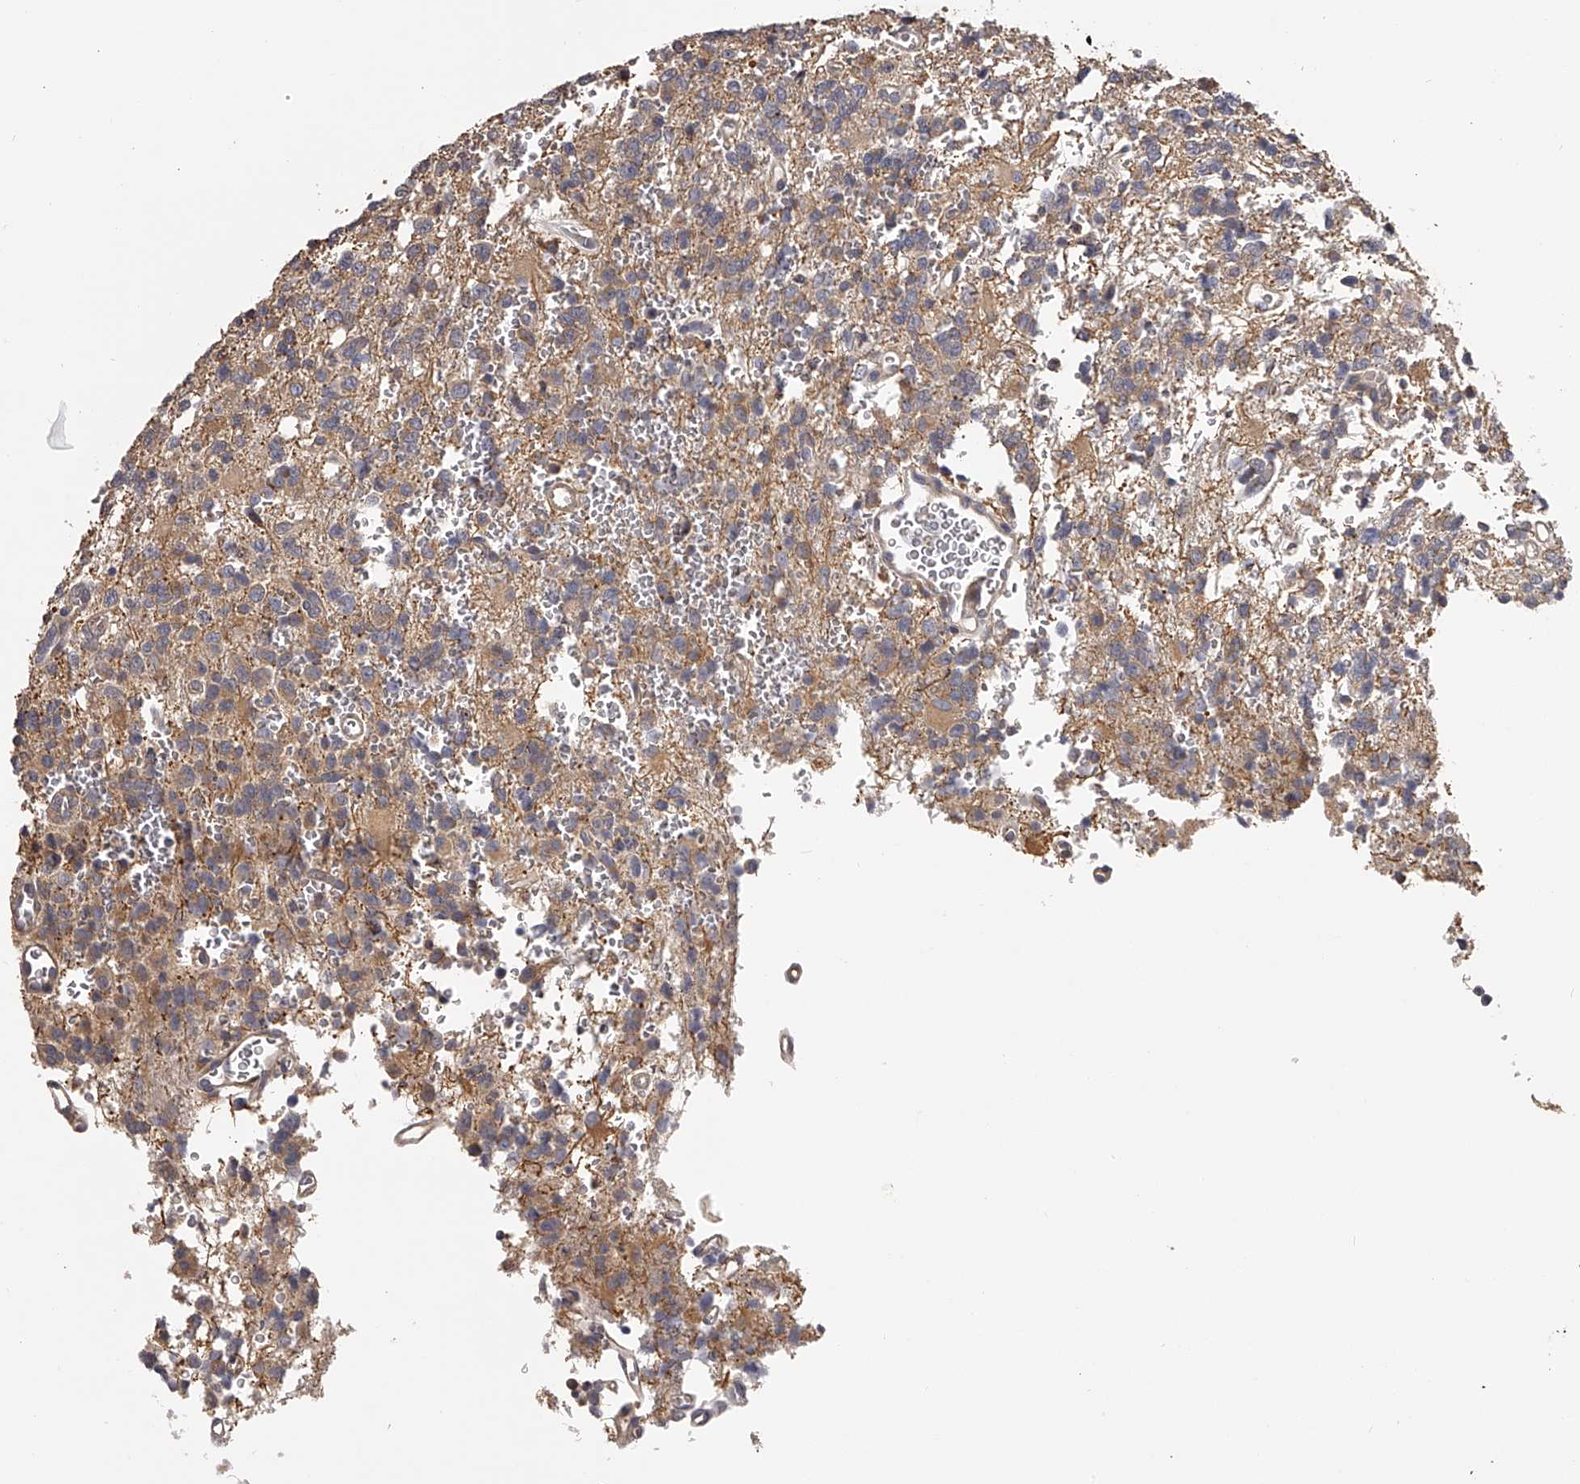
{"staining": {"intensity": "weak", "quantity": ">75%", "location": "cytoplasmic/membranous"}, "tissue": "glioma", "cell_type": "Tumor cells", "image_type": "cancer", "snomed": [{"axis": "morphology", "description": "Glioma, malignant, High grade"}, {"axis": "topography", "description": "Brain"}], "caption": "There is low levels of weak cytoplasmic/membranous staining in tumor cells of glioma, as demonstrated by immunohistochemical staining (brown color).", "gene": "TNN", "patient": {"sex": "female", "age": 62}}